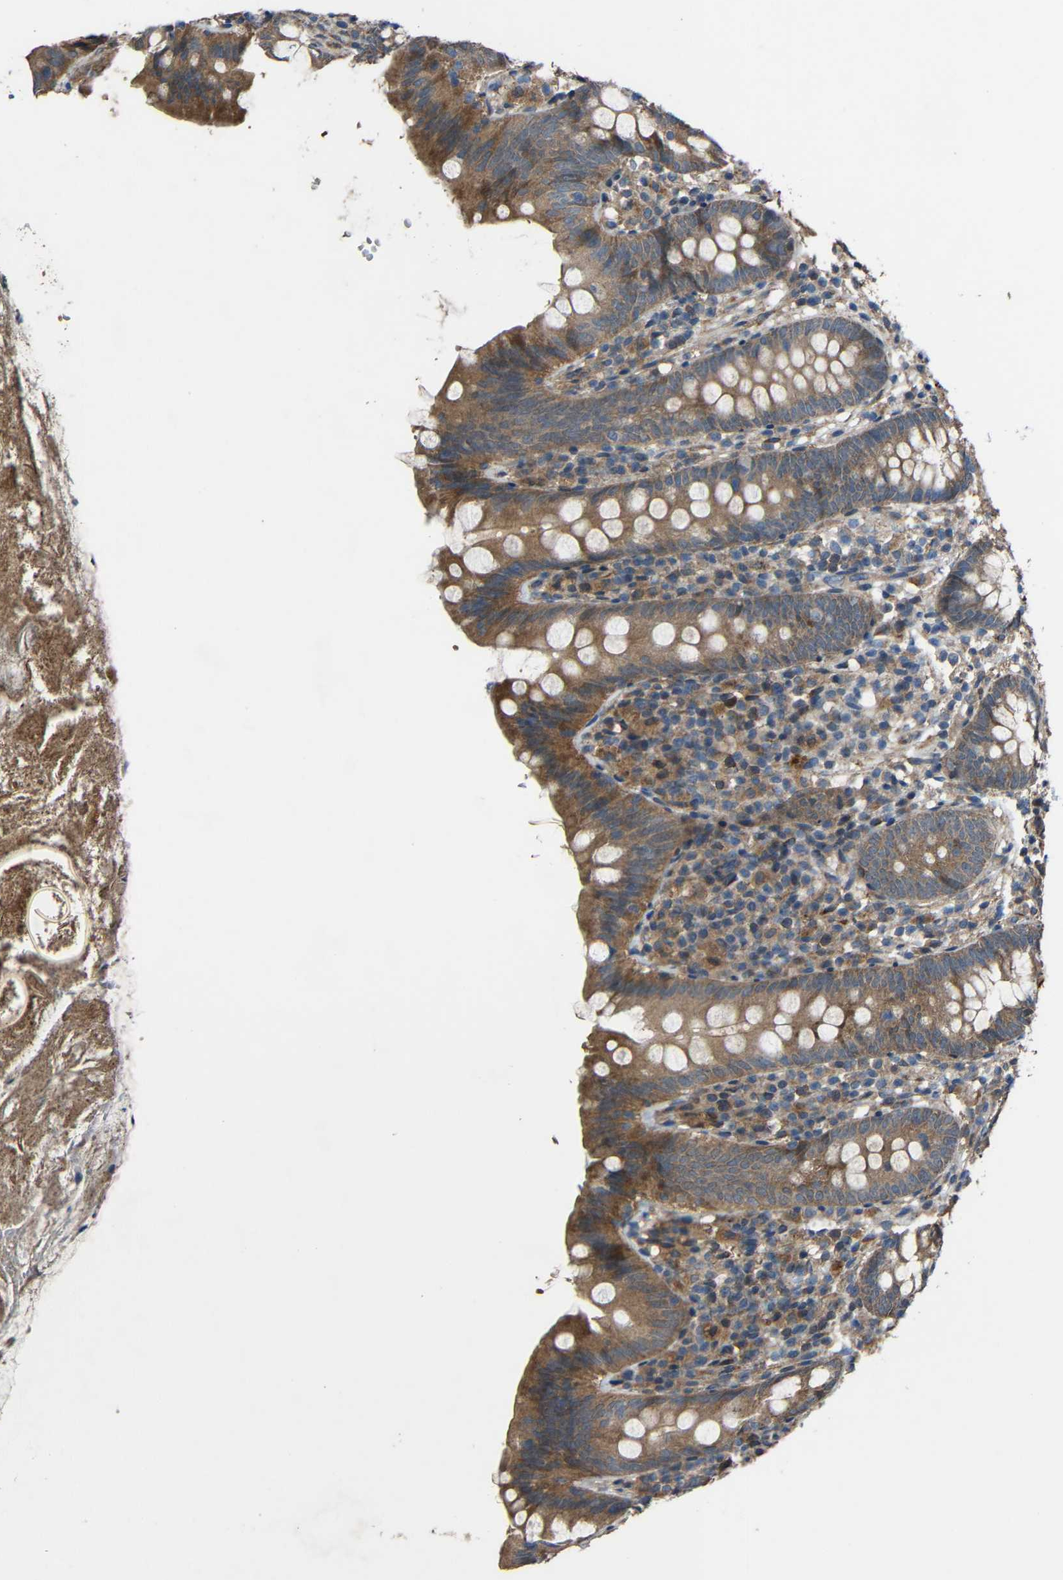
{"staining": {"intensity": "moderate", "quantity": ">75%", "location": "cytoplasmic/membranous"}, "tissue": "appendix", "cell_type": "Glandular cells", "image_type": "normal", "snomed": [{"axis": "morphology", "description": "Normal tissue, NOS"}, {"axis": "topography", "description": "Appendix"}], "caption": "Protein staining exhibits moderate cytoplasmic/membranous staining in about >75% of glandular cells in benign appendix.", "gene": "CHST9", "patient": {"sex": "male", "age": 52}}